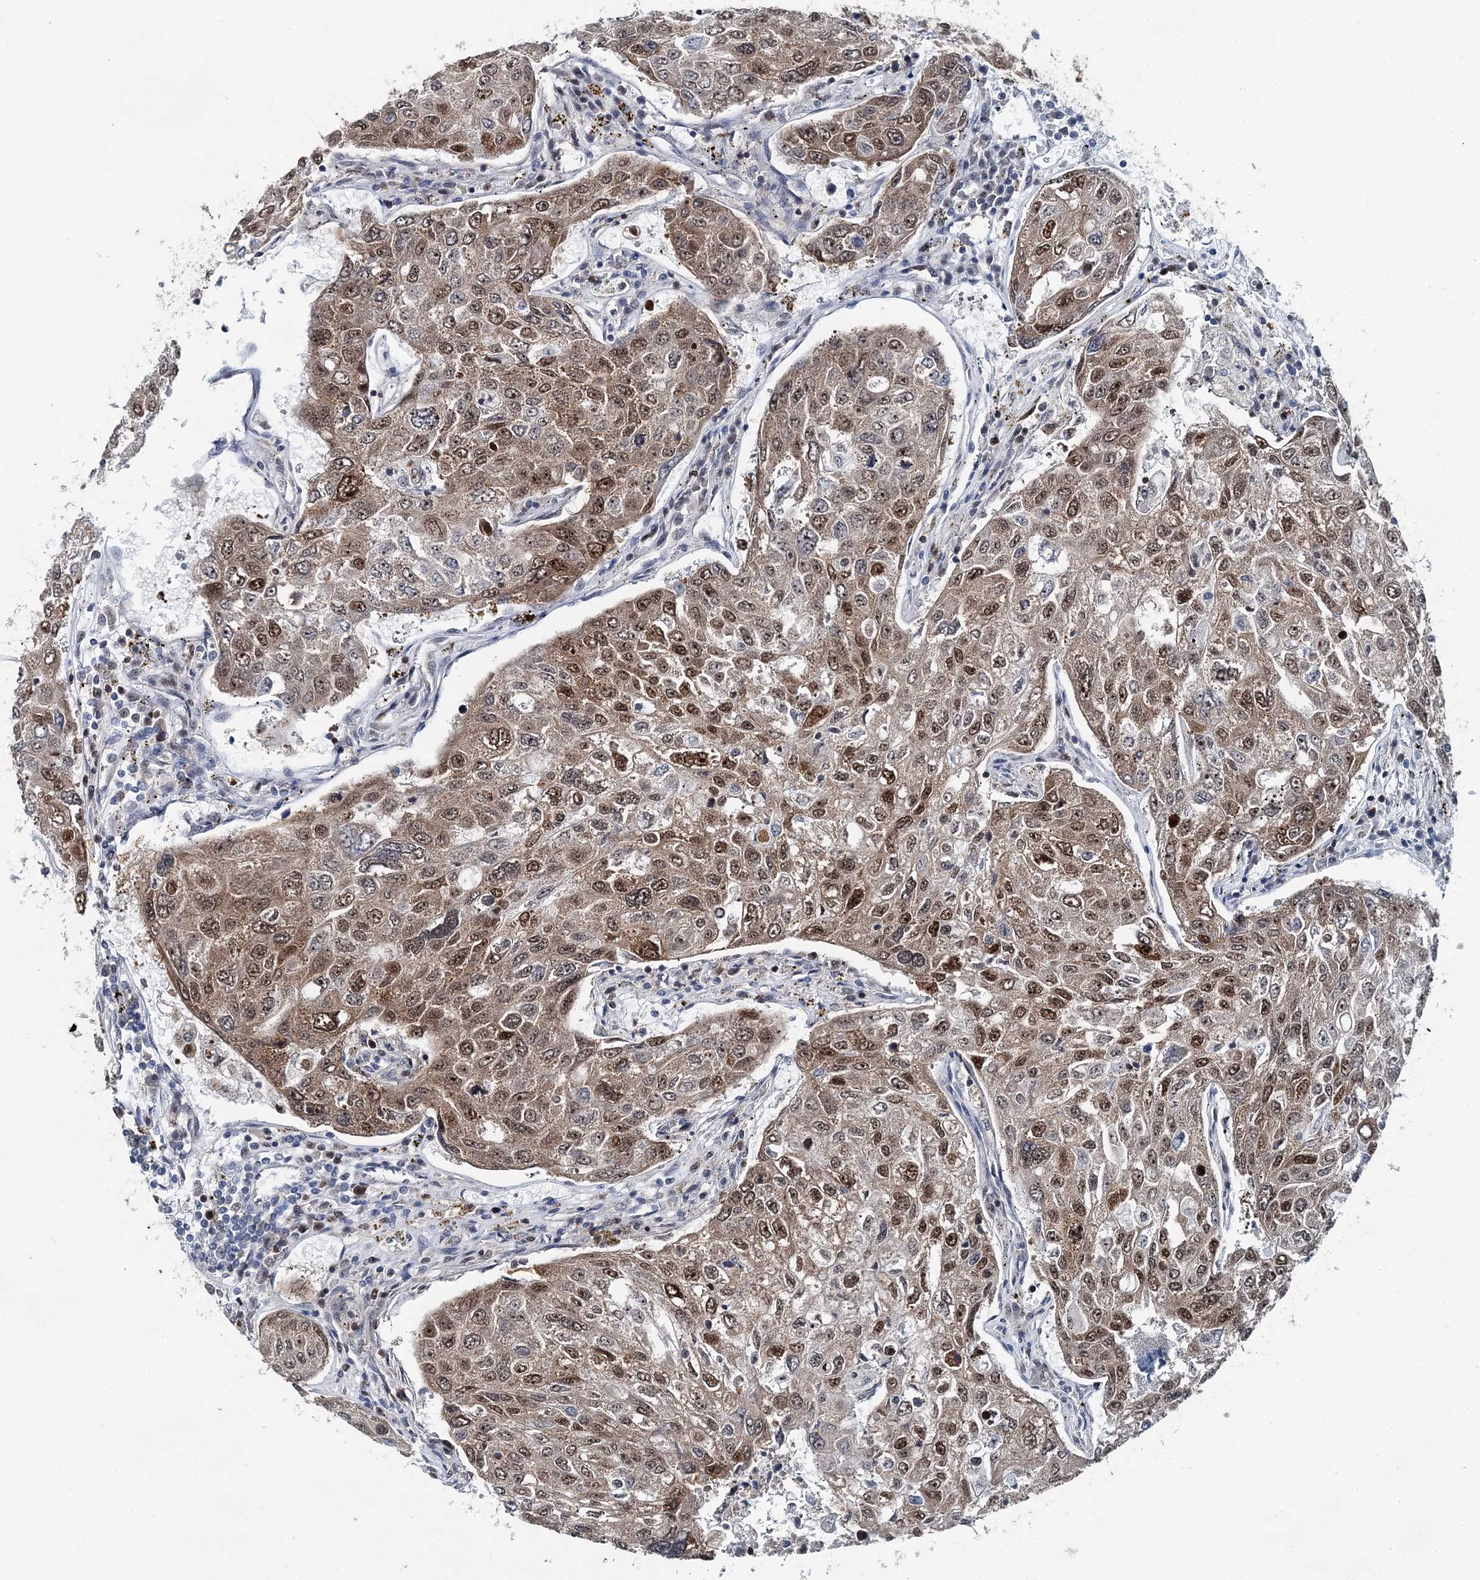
{"staining": {"intensity": "moderate", "quantity": ">75%", "location": "nuclear"}, "tissue": "urothelial cancer", "cell_type": "Tumor cells", "image_type": "cancer", "snomed": [{"axis": "morphology", "description": "Urothelial carcinoma, High grade"}, {"axis": "topography", "description": "Lymph node"}, {"axis": "topography", "description": "Urinary bladder"}], "caption": "Tumor cells display medium levels of moderate nuclear staining in about >75% of cells in high-grade urothelial carcinoma. (Stains: DAB (3,3'-diaminobenzidine) in brown, nuclei in blue, Microscopy: brightfield microscopy at high magnification).", "gene": "HAT1", "patient": {"sex": "male", "age": 51}}